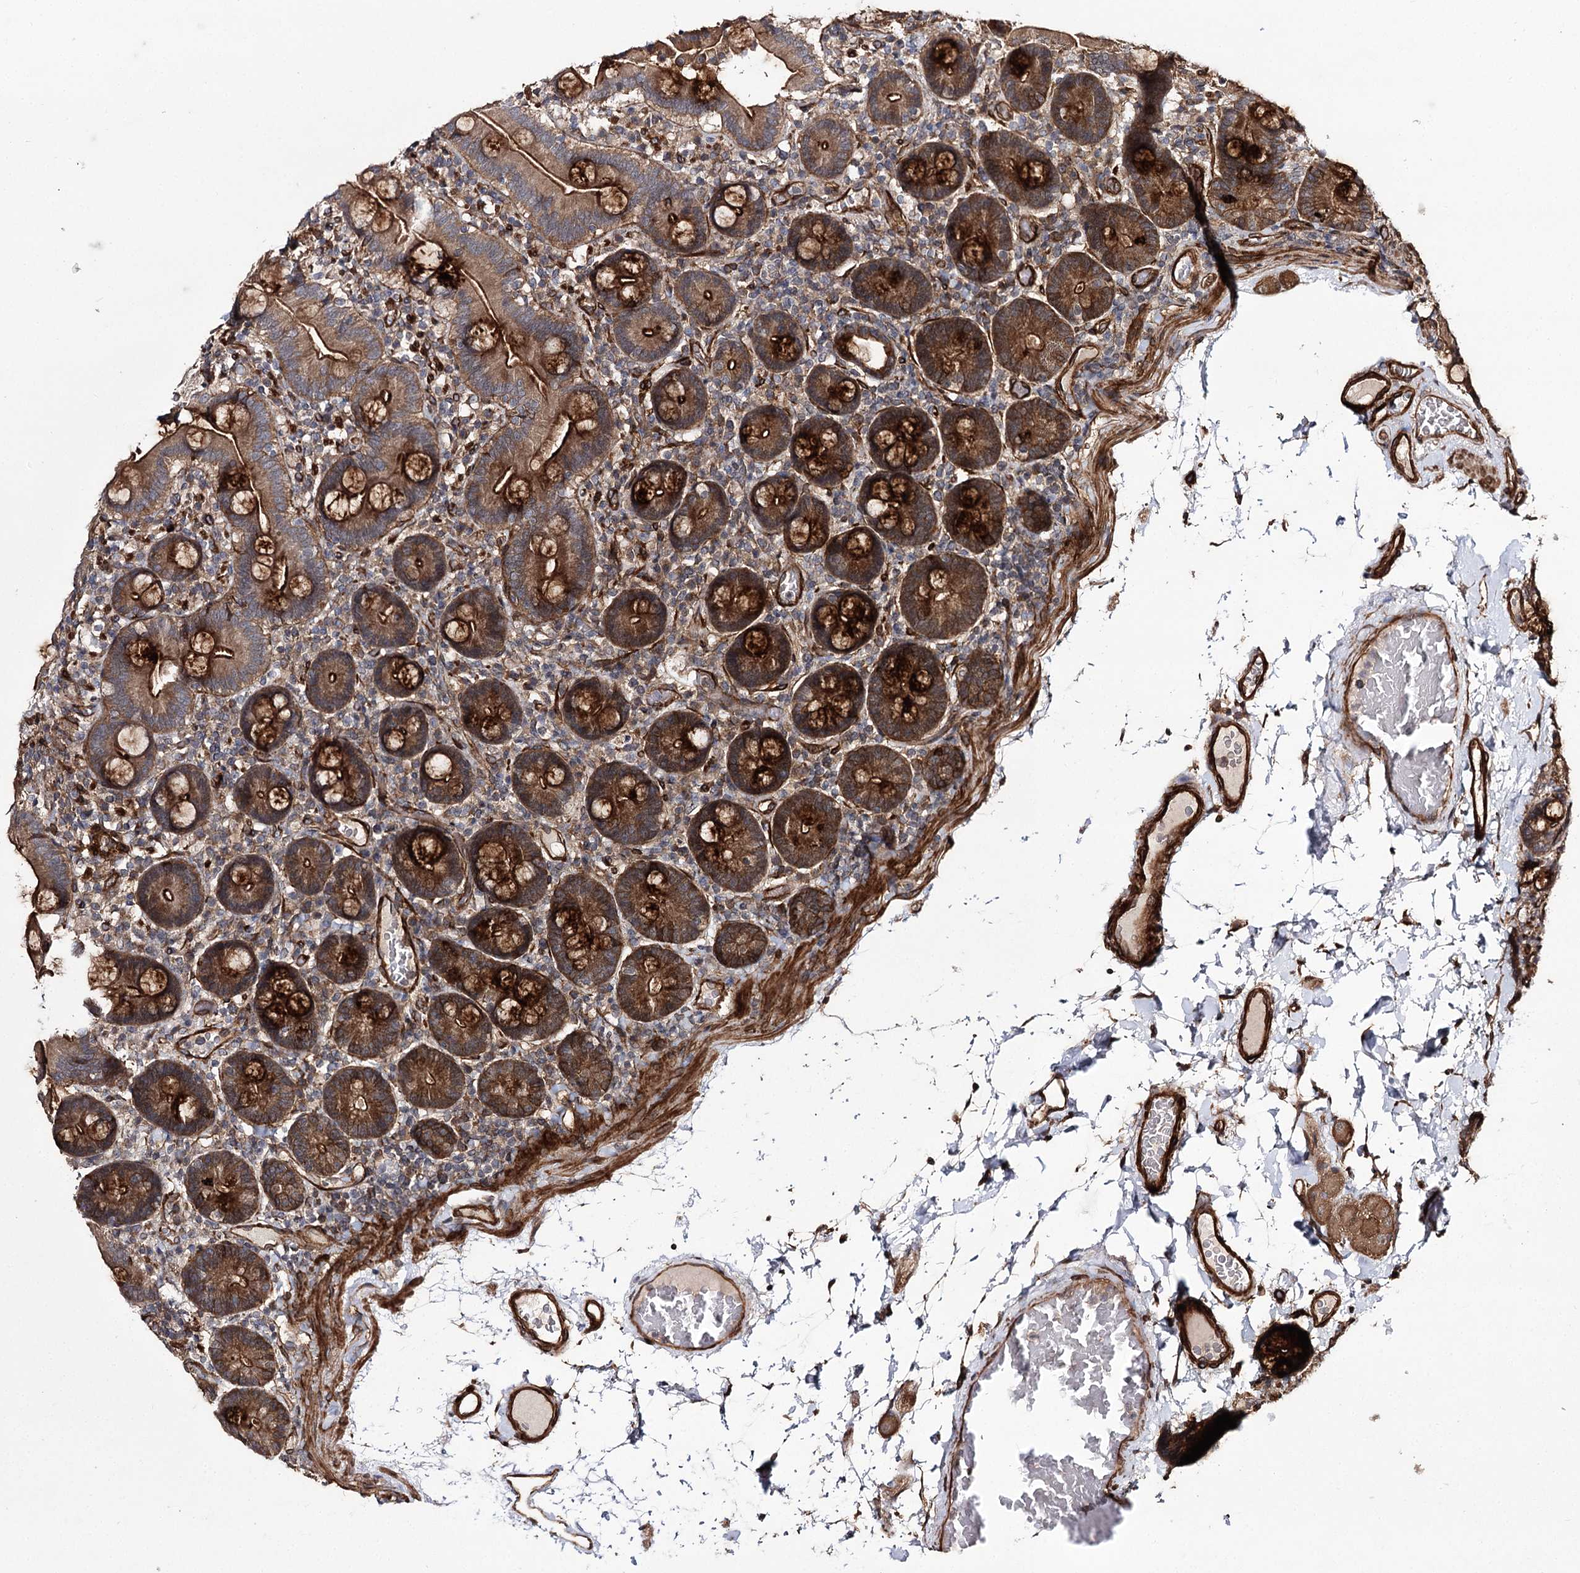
{"staining": {"intensity": "strong", "quantity": ">75%", "location": "cytoplasmic/membranous"}, "tissue": "duodenum", "cell_type": "Glandular cells", "image_type": "normal", "snomed": [{"axis": "morphology", "description": "Normal tissue, NOS"}, {"axis": "topography", "description": "Duodenum"}], "caption": "A high-resolution photomicrograph shows IHC staining of benign duodenum, which shows strong cytoplasmic/membranous positivity in approximately >75% of glandular cells.", "gene": "MYO1C", "patient": {"sex": "male", "age": 55}}